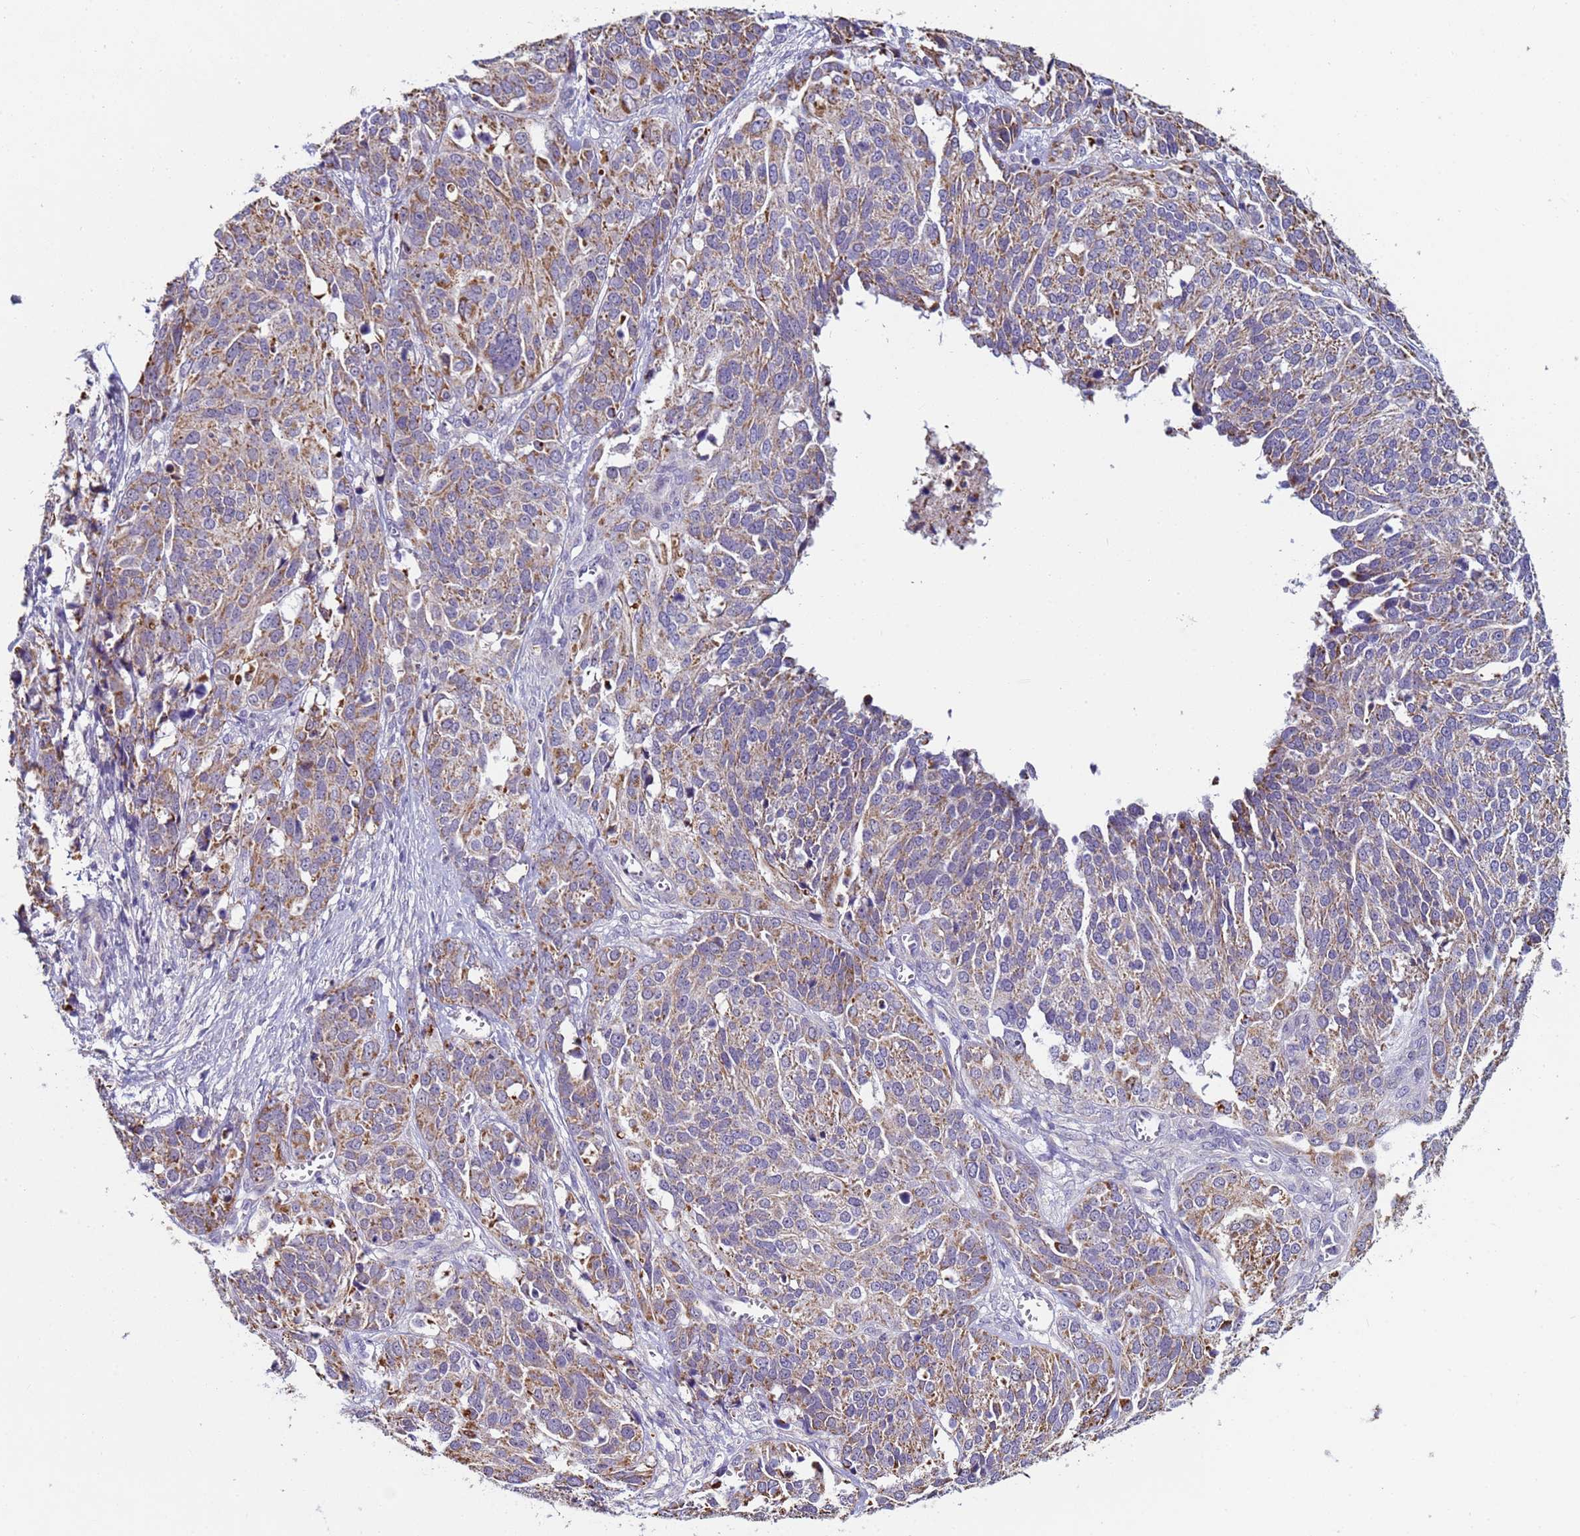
{"staining": {"intensity": "moderate", "quantity": "25%-75%", "location": "cytoplasmic/membranous"}, "tissue": "ovarian cancer", "cell_type": "Tumor cells", "image_type": "cancer", "snomed": [{"axis": "morphology", "description": "Cystadenocarcinoma, serous, NOS"}, {"axis": "topography", "description": "Ovary"}], "caption": "A photomicrograph of human ovarian cancer (serous cystadenocarcinoma) stained for a protein displays moderate cytoplasmic/membranous brown staining in tumor cells.", "gene": "CLHC1", "patient": {"sex": "female", "age": 44}}